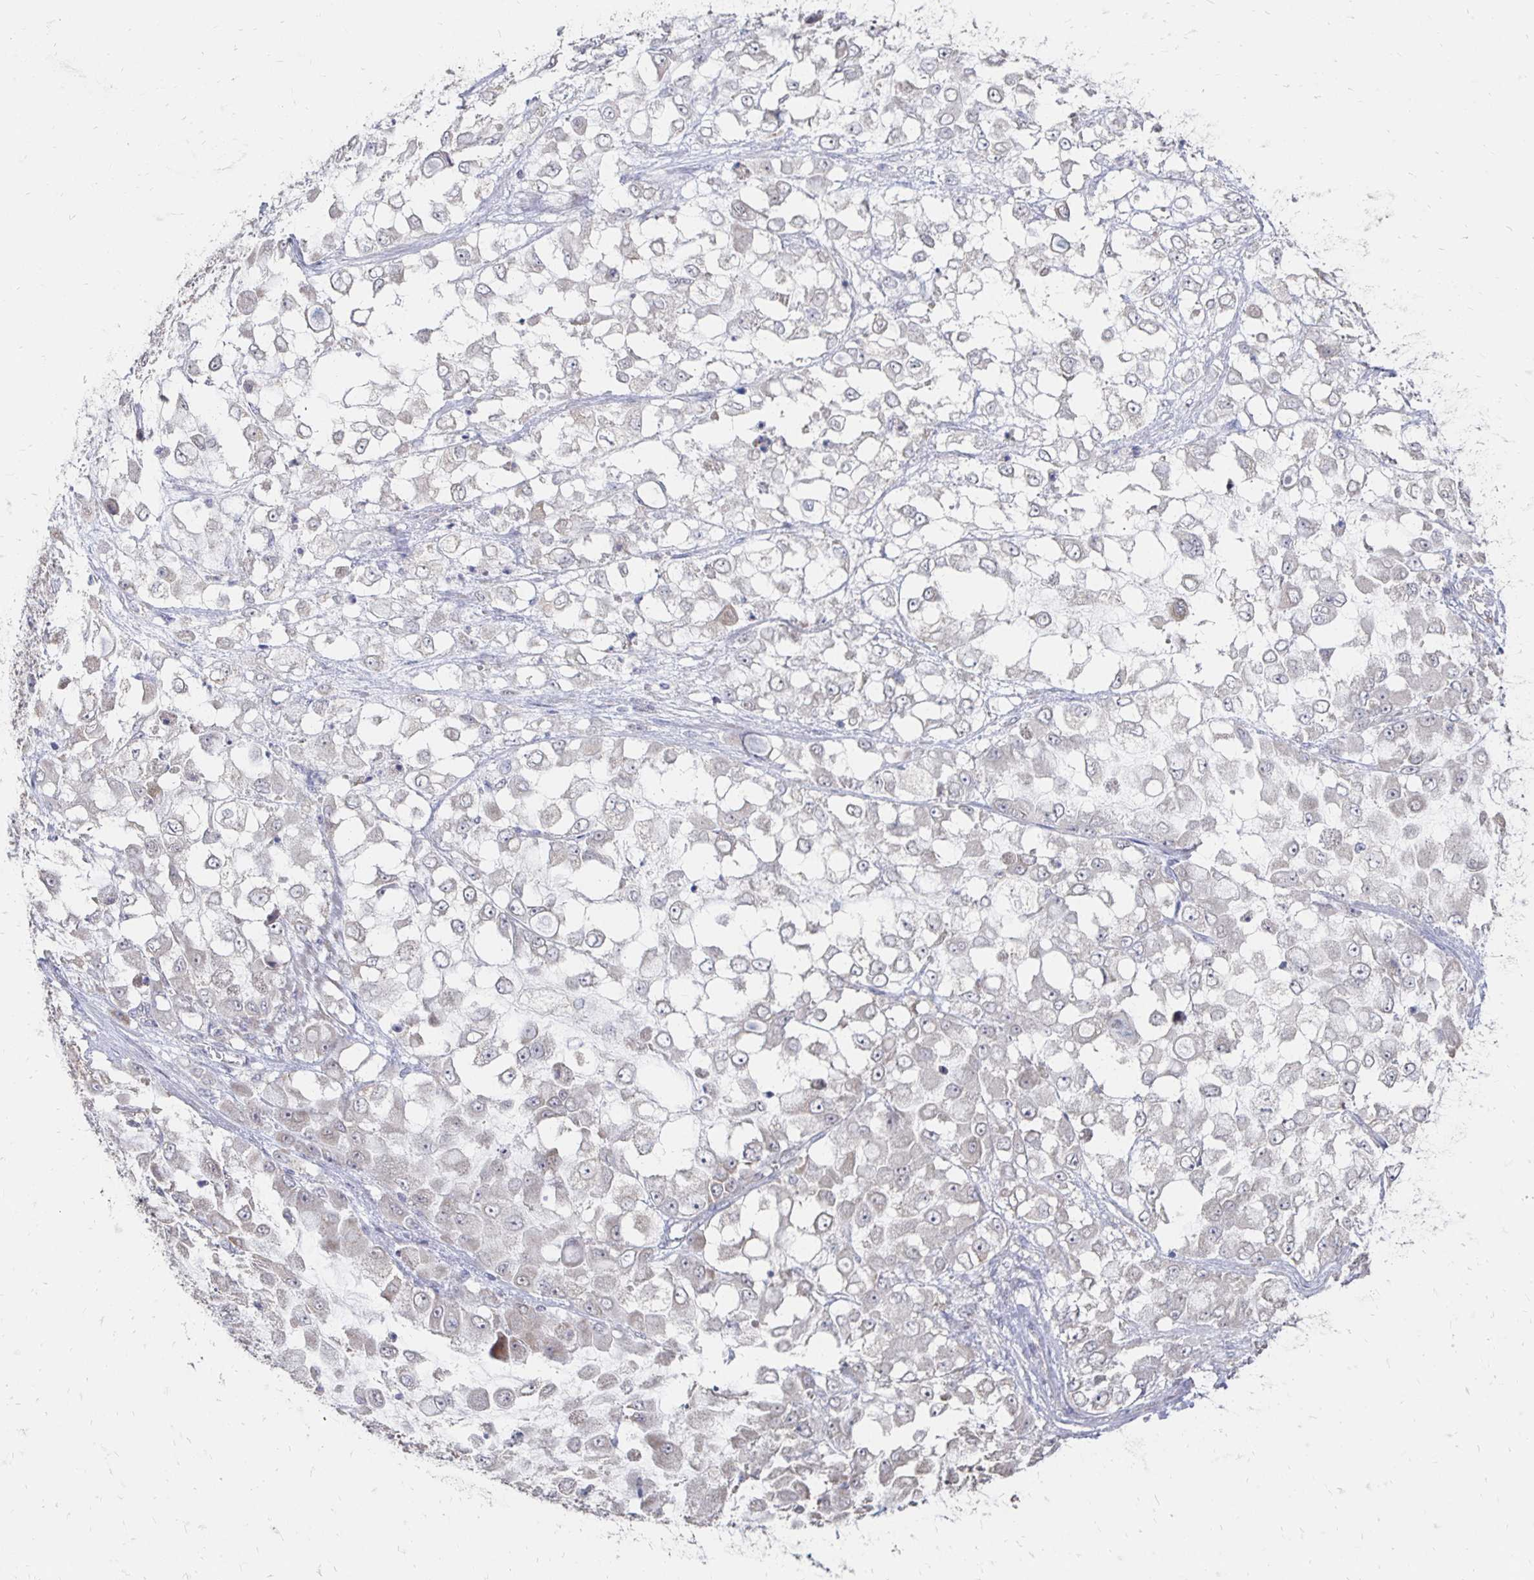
{"staining": {"intensity": "negative", "quantity": "none", "location": "none"}, "tissue": "stomach cancer", "cell_type": "Tumor cells", "image_type": "cancer", "snomed": [{"axis": "morphology", "description": "Adenocarcinoma, NOS"}, {"axis": "topography", "description": "Stomach"}], "caption": "IHC histopathology image of neoplastic tissue: human stomach cancer (adenocarcinoma) stained with DAB reveals no significant protein positivity in tumor cells.", "gene": "ZNF727", "patient": {"sex": "female", "age": 76}}